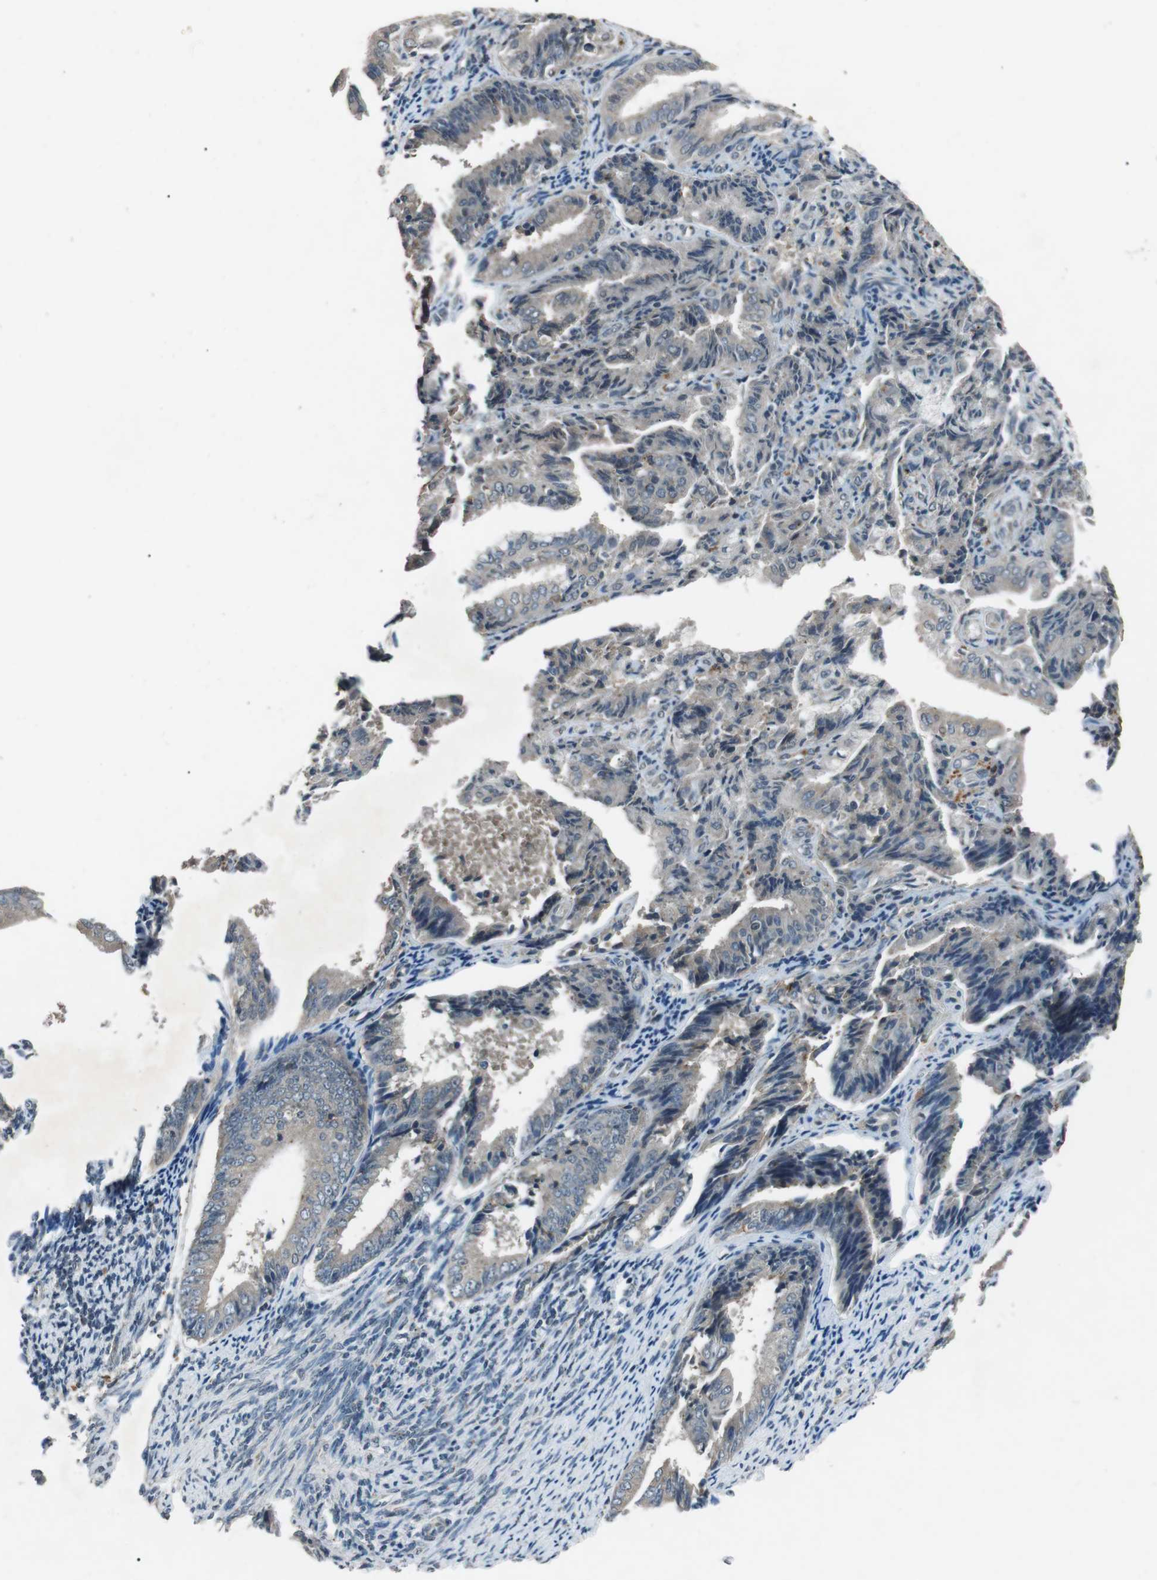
{"staining": {"intensity": "negative", "quantity": "none", "location": "none"}, "tissue": "endometrial cancer", "cell_type": "Tumor cells", "image_type": "cancer", "snomed": [{"axis": "morphology", "description": "Adenocarcinoma, NOS"}, {"axis": "topography", "description": "Endometrium"}], "caption": "Human endometrial cancer (adenocarcinoma) stained for a protein using IHC demonstrates no staining in tumor cells.", "gene": "NEK7", "patient": {"sex": "female", "age": 63}}